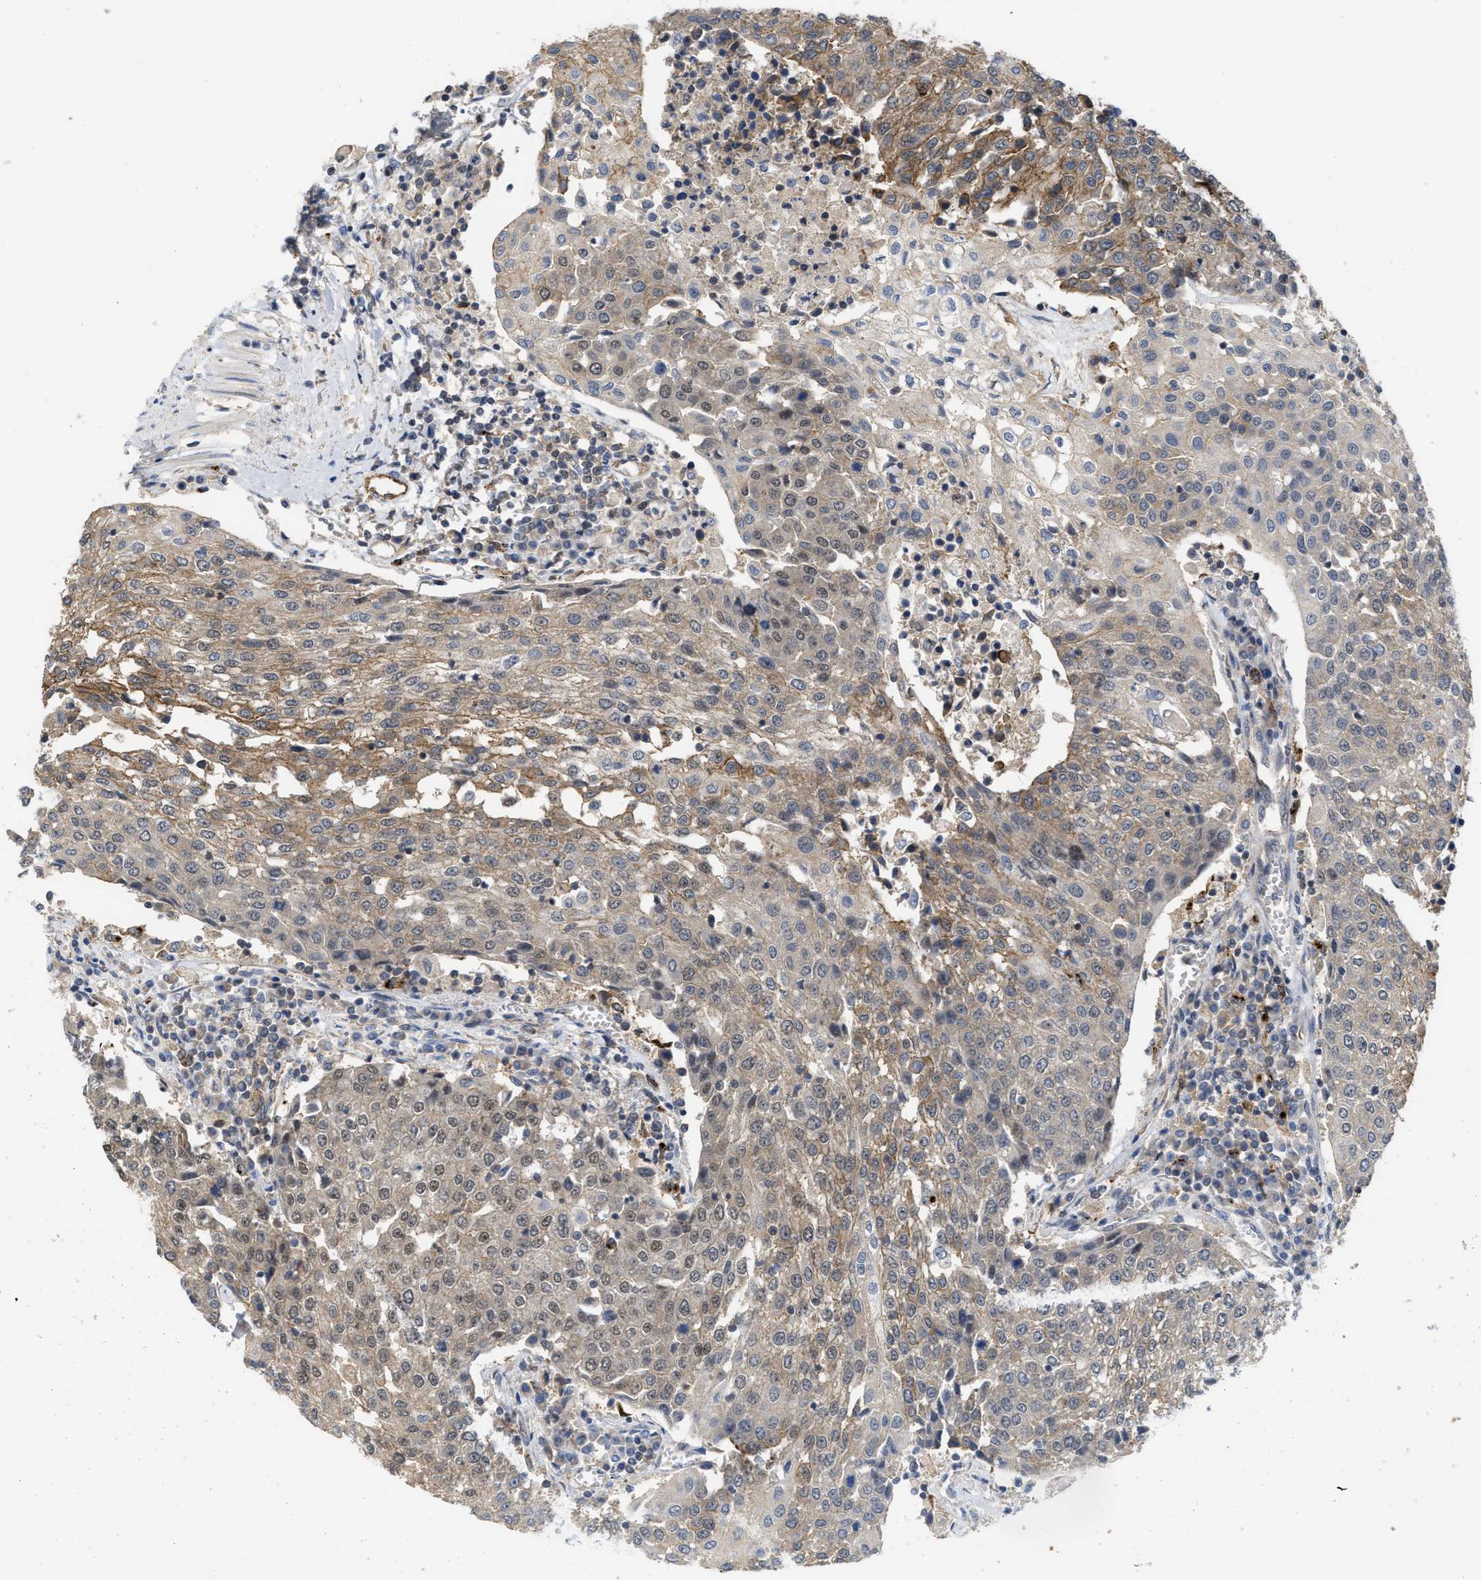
{"staining": {"intensity": "weak", "quantity": "25%-75%", "location": "cytoplasmic/membranous"}, "tissue": "urothelial cancer", "cell_type": "Tumor cells", "image_type": "cancer", "snomed": [{"axis": "morphology", "description": "Urothelial carcinoma, High grade"}, {"axis": "topography", "description": "Urinary bladder"}], "caption": "Weak cytoplasmic/membranous positivity is identified in approximately 25%-75% of tumor cells in urothelial cancer. (DAB (3,3'-diaminobenzidine) = brown stain, brightfield microscopy at high magnification).", "gene": "NAPEPLD", "patient": {"sex": "female", "age": 85}}